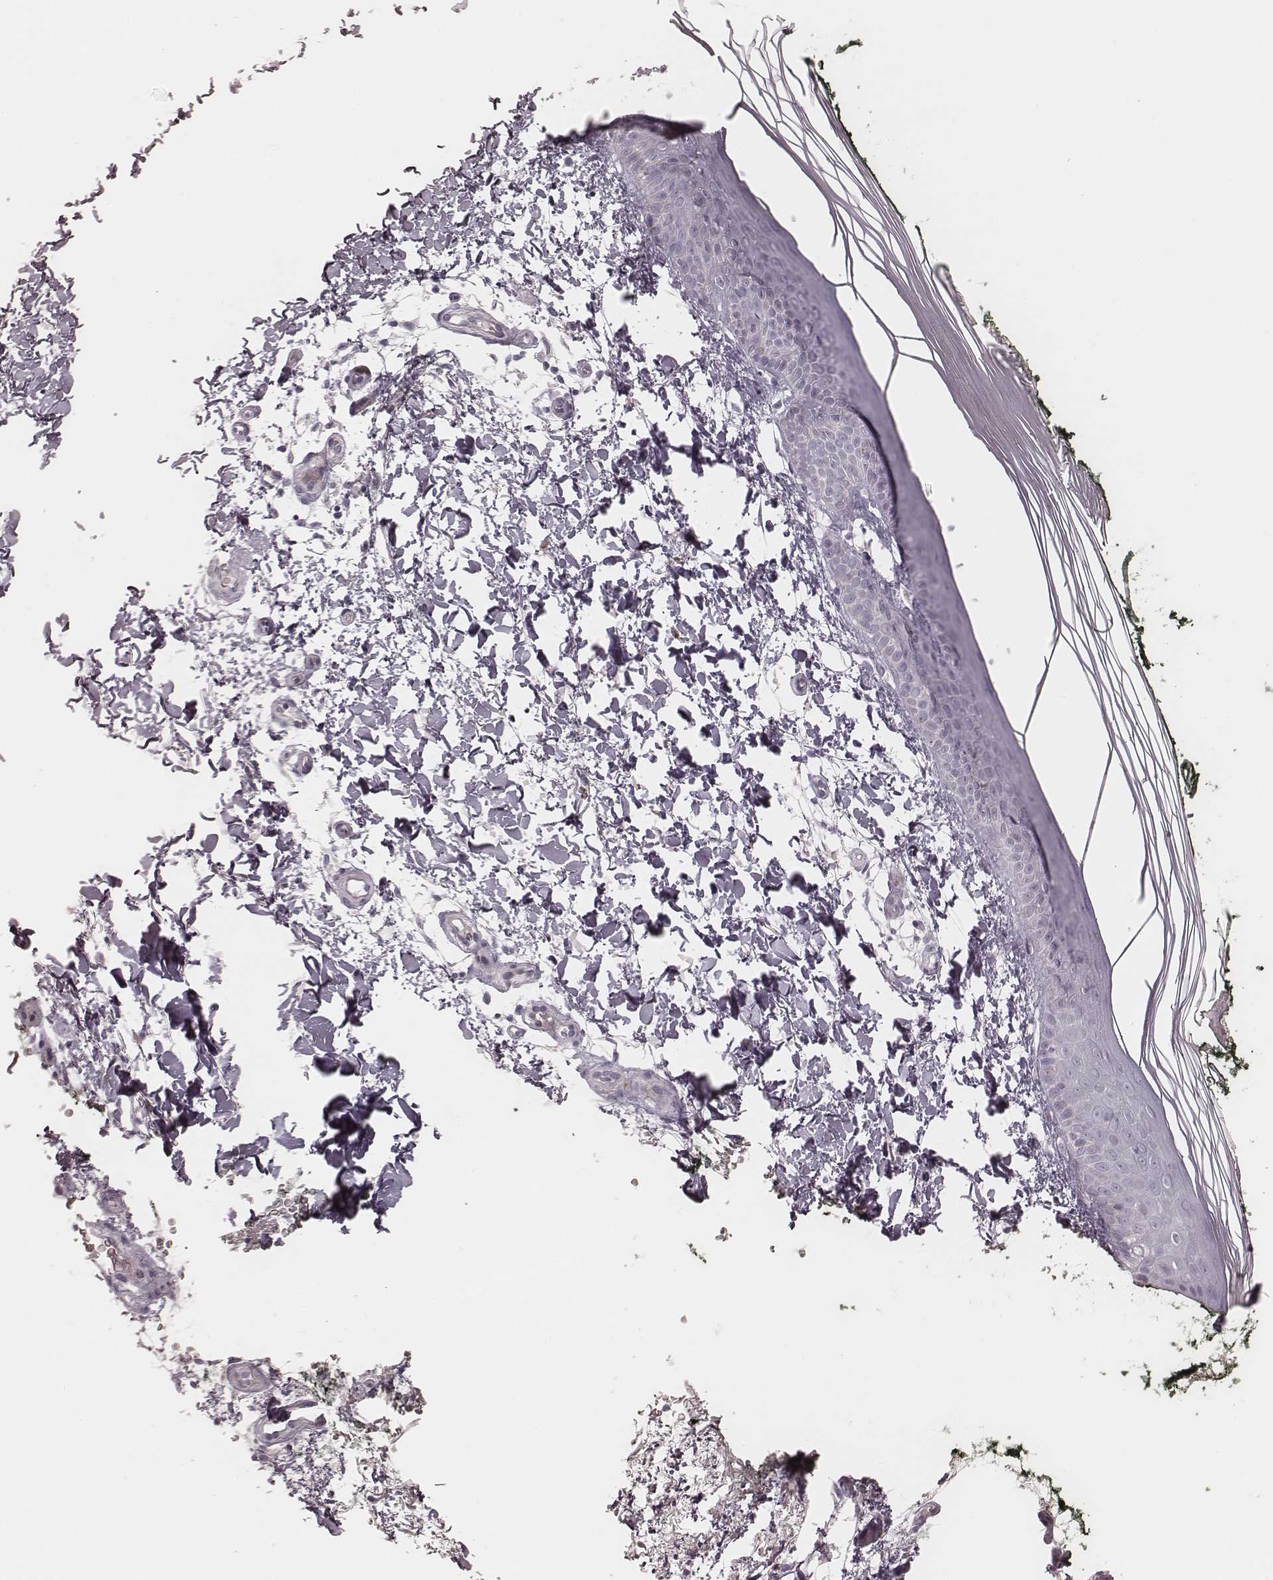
{"staining": {"intensity": "negative", "quantity": "none", "location": "none"}, "tissue": "skin", "cell_type": "Fibroblasts", "image_type": "normal", "snomed": [{"axis": "morphology", "description": "Normal tissue, NOS"}, {"axis": "topography", "description": "Skin"}], "caption": "IHC image of benign skin: human skin stained with DAB (3,3'-diaminobenzidine) displays no significant protein staining in fibroblasts.", "gene": "KIF5C", "patient": {"sex": "female", "age": 62}}